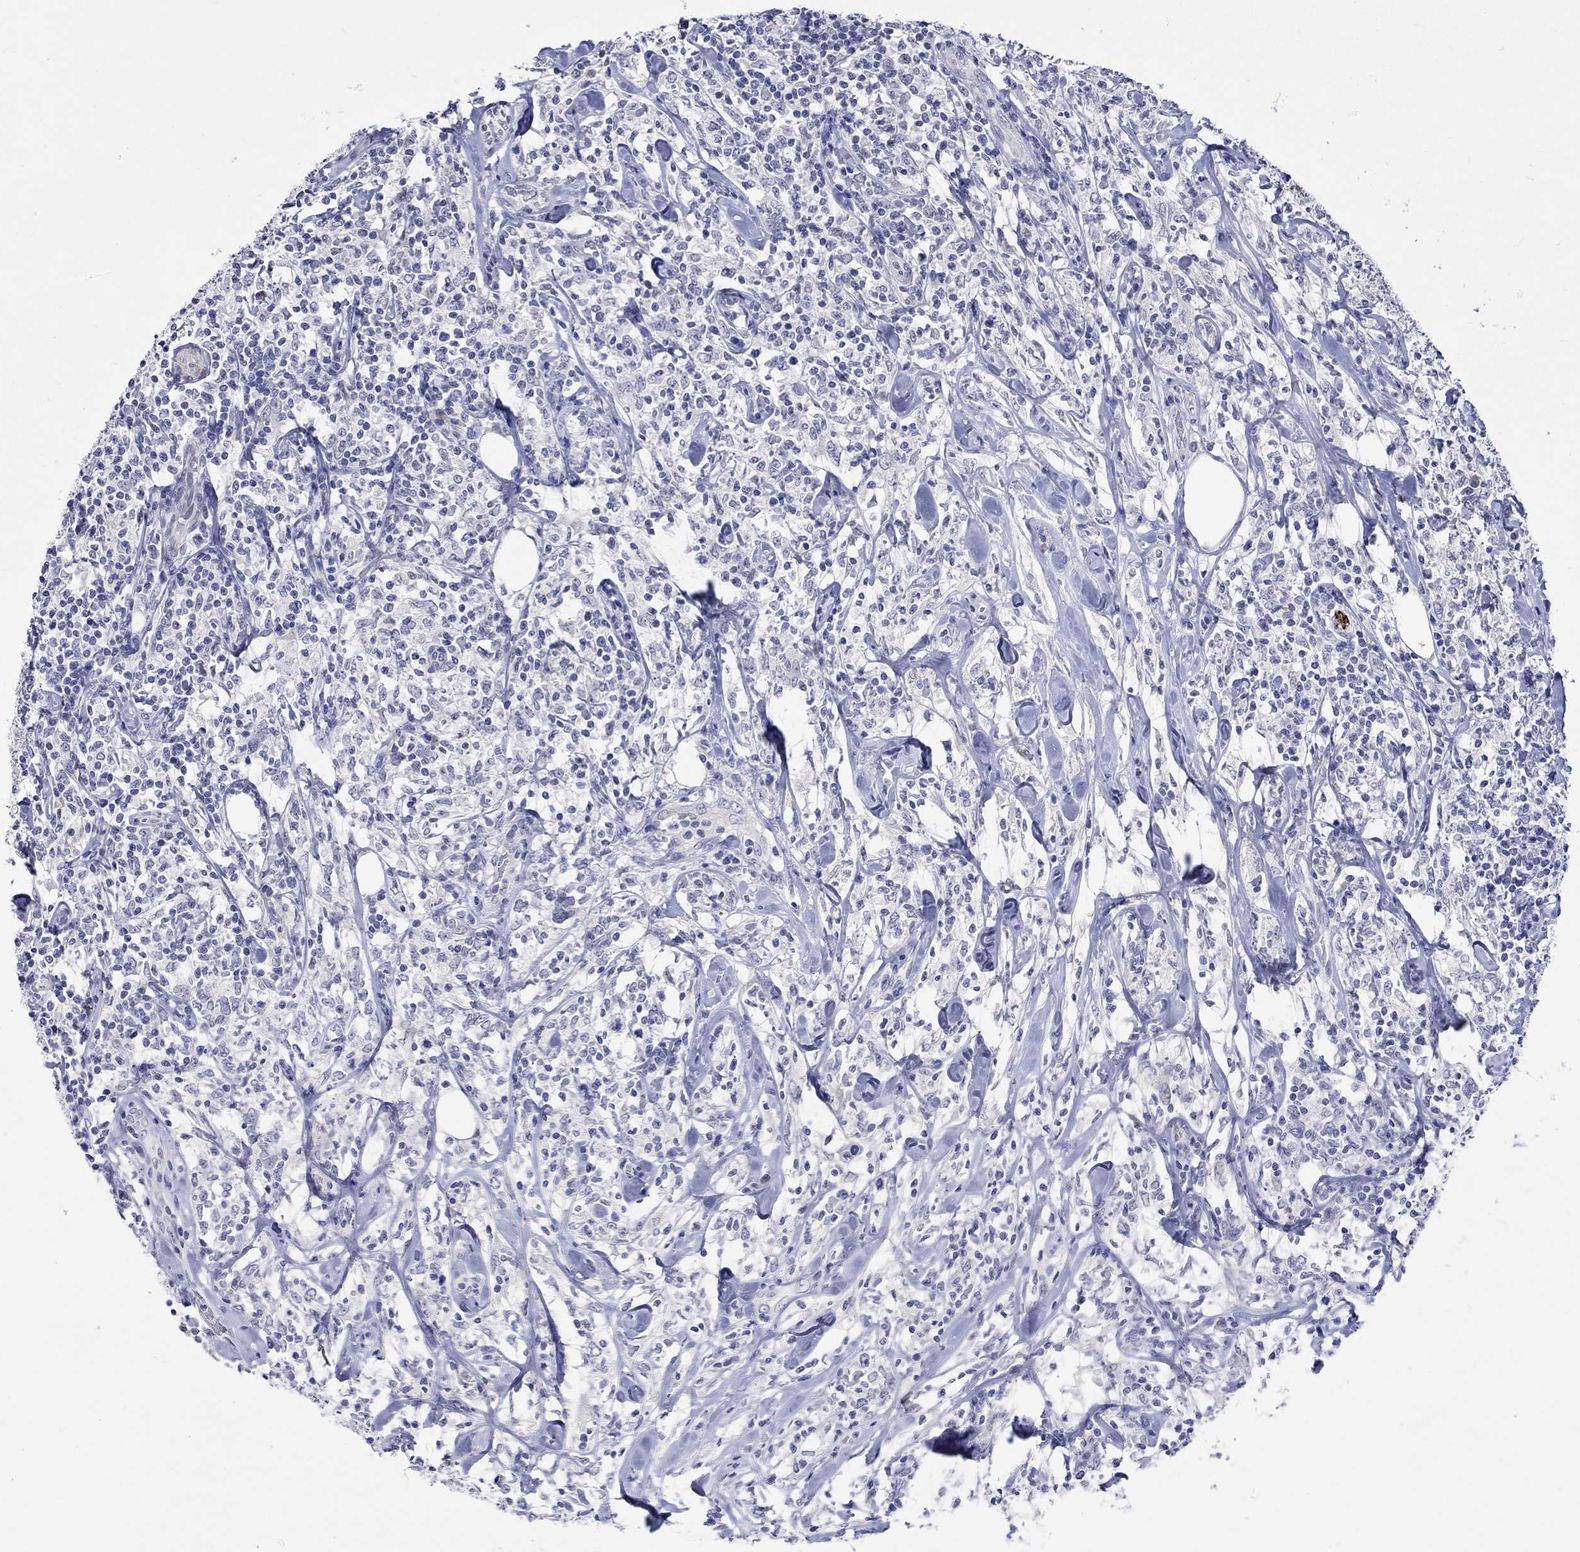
{"staining": {"intensity": "negative", "quantity": "none", "location": "none"}, "tissue": "lymphoma", "cell_type": "Tumor cells", "image_type": "cancer", "snomed": [{"axis": "morphology", "description": "Malignant lymphoma, non-Hodgkin's type, High grade"}, {"axis": "topography", "description": "Lymph node"}], "caption": "A high-resolution photomicrograph shows immunohistochemistry (IHC) staining of malignant lymphoma, non-Hodgkin's type (high-grade), which reveals no significant staining in tumor cells. (DAB immunohistochemistry, high magnification).", "gene": "CRYAB", "patient": {"sex": "female", "age": 84}}